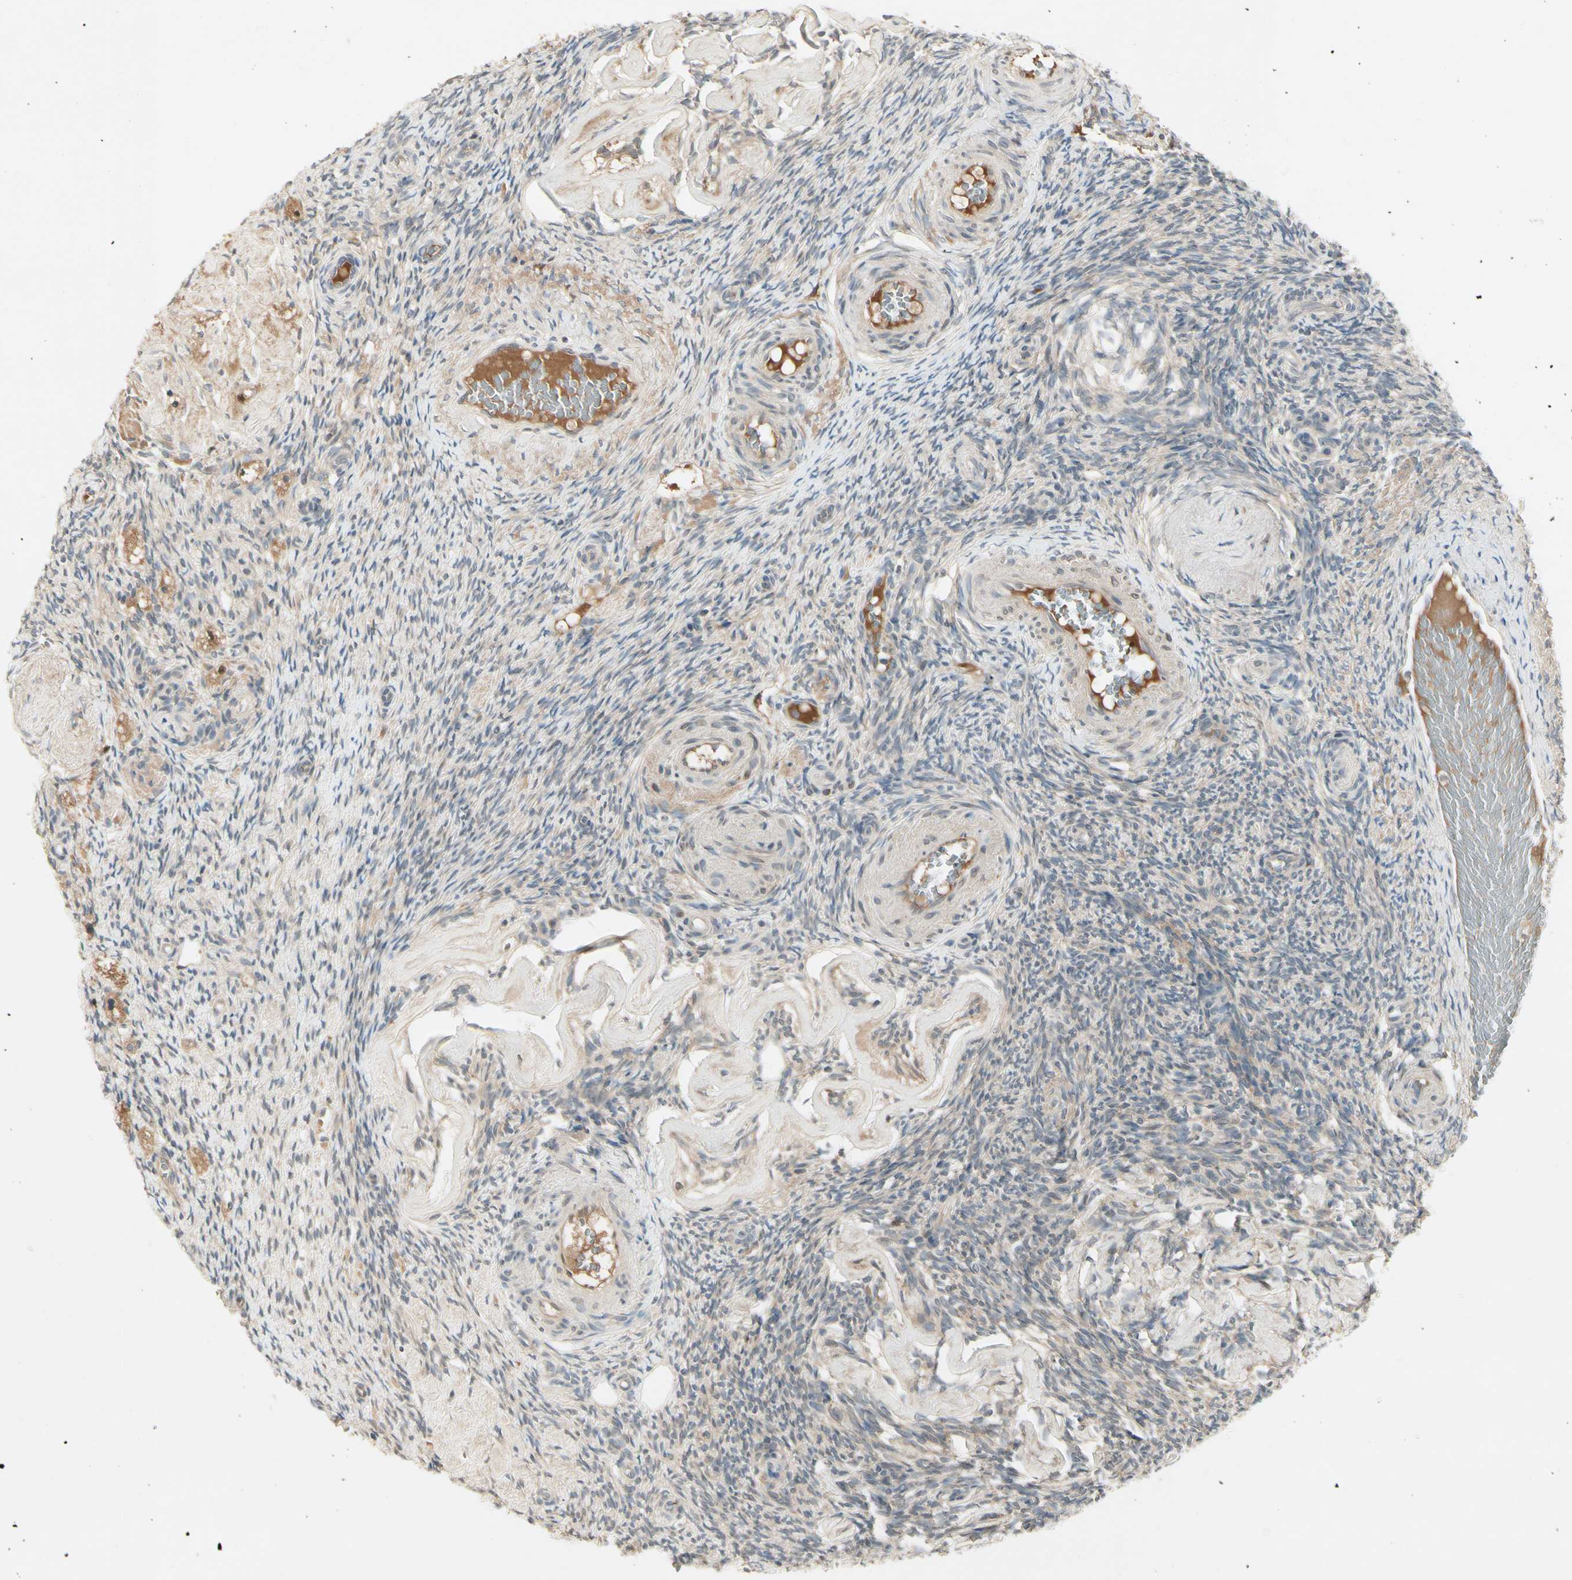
{"staining": {"intensity": "weak", "quantity": "<25%", "location": "cytoplasmic/membranous"}, "tissue": "ovary", "cell_type": "Ovarian stroma cells", "image_type": "normal", "snomed": [{"axis": "morphology", "description": "Normal tissue, NOS"}, {"axis": "topography", "description": "Ovary"}], "caption": "IHC of normal ovary demonstrates no staining in ovarian stroma cells.", "gene": "CCL4", "patient": {"sex": "female", "age": 60}}